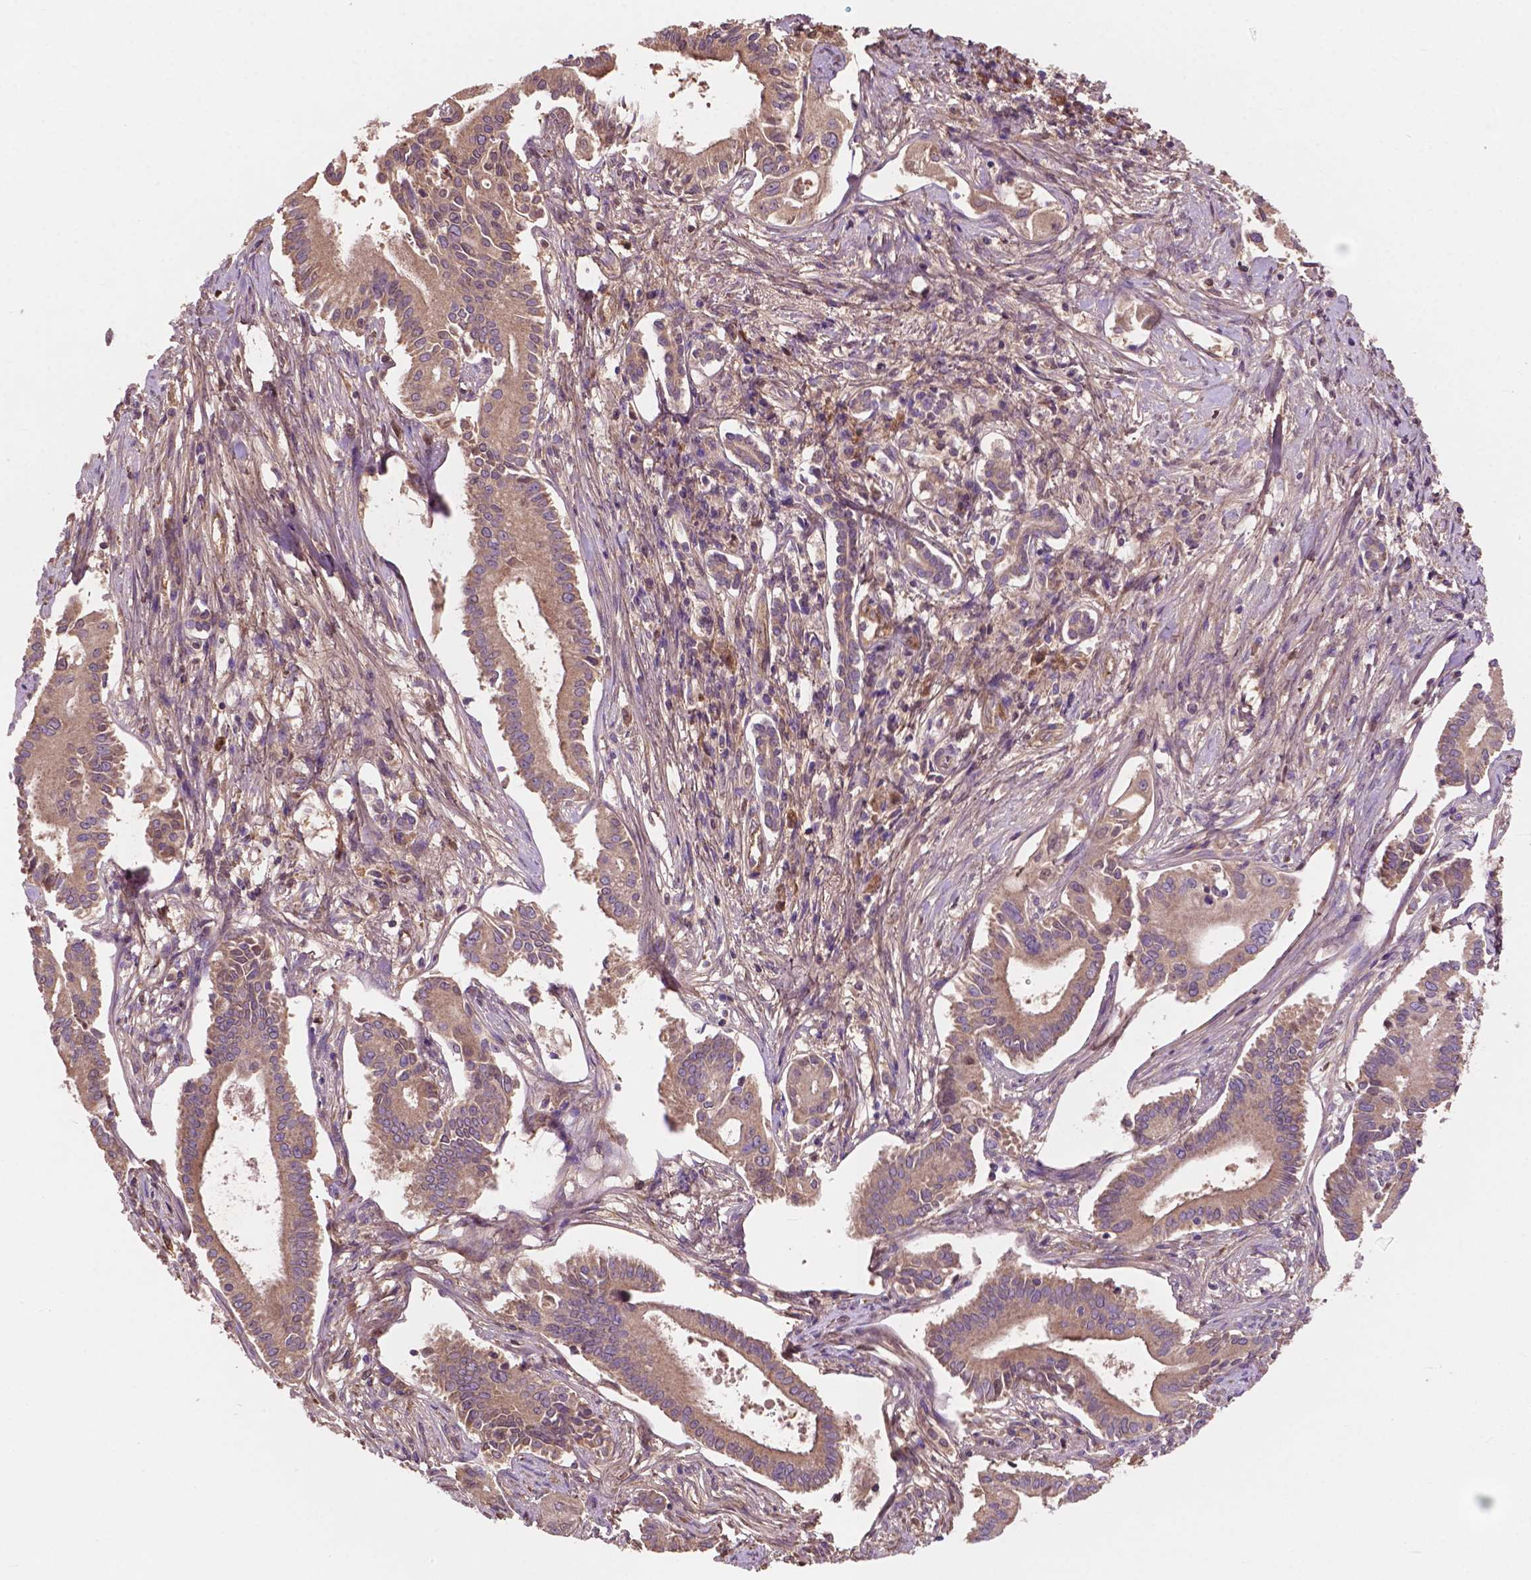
{"staining": {"intensity": "weak", "quantity": ">75%", "location": "cytoplasmic/membranous"}, "tissue": "pancreatic cancer", "cell_type": "Tumor cells", "image_type": "cancer", "snomed": [{"axis": "morphology", "description": "Adenocarcinoma, NOS"}, {"axis": "topography", "description": "Pancreas"}], "caption": "High-power microscopy captured an immunohistochemistry micrograph of adenocarcinoma (pancreatic), revealing weak cytoplasmic/membranous expression in approximately >75% of tumor cells.", "gene": "GJA9", "patient": {"sex": "female", "age": 68}}